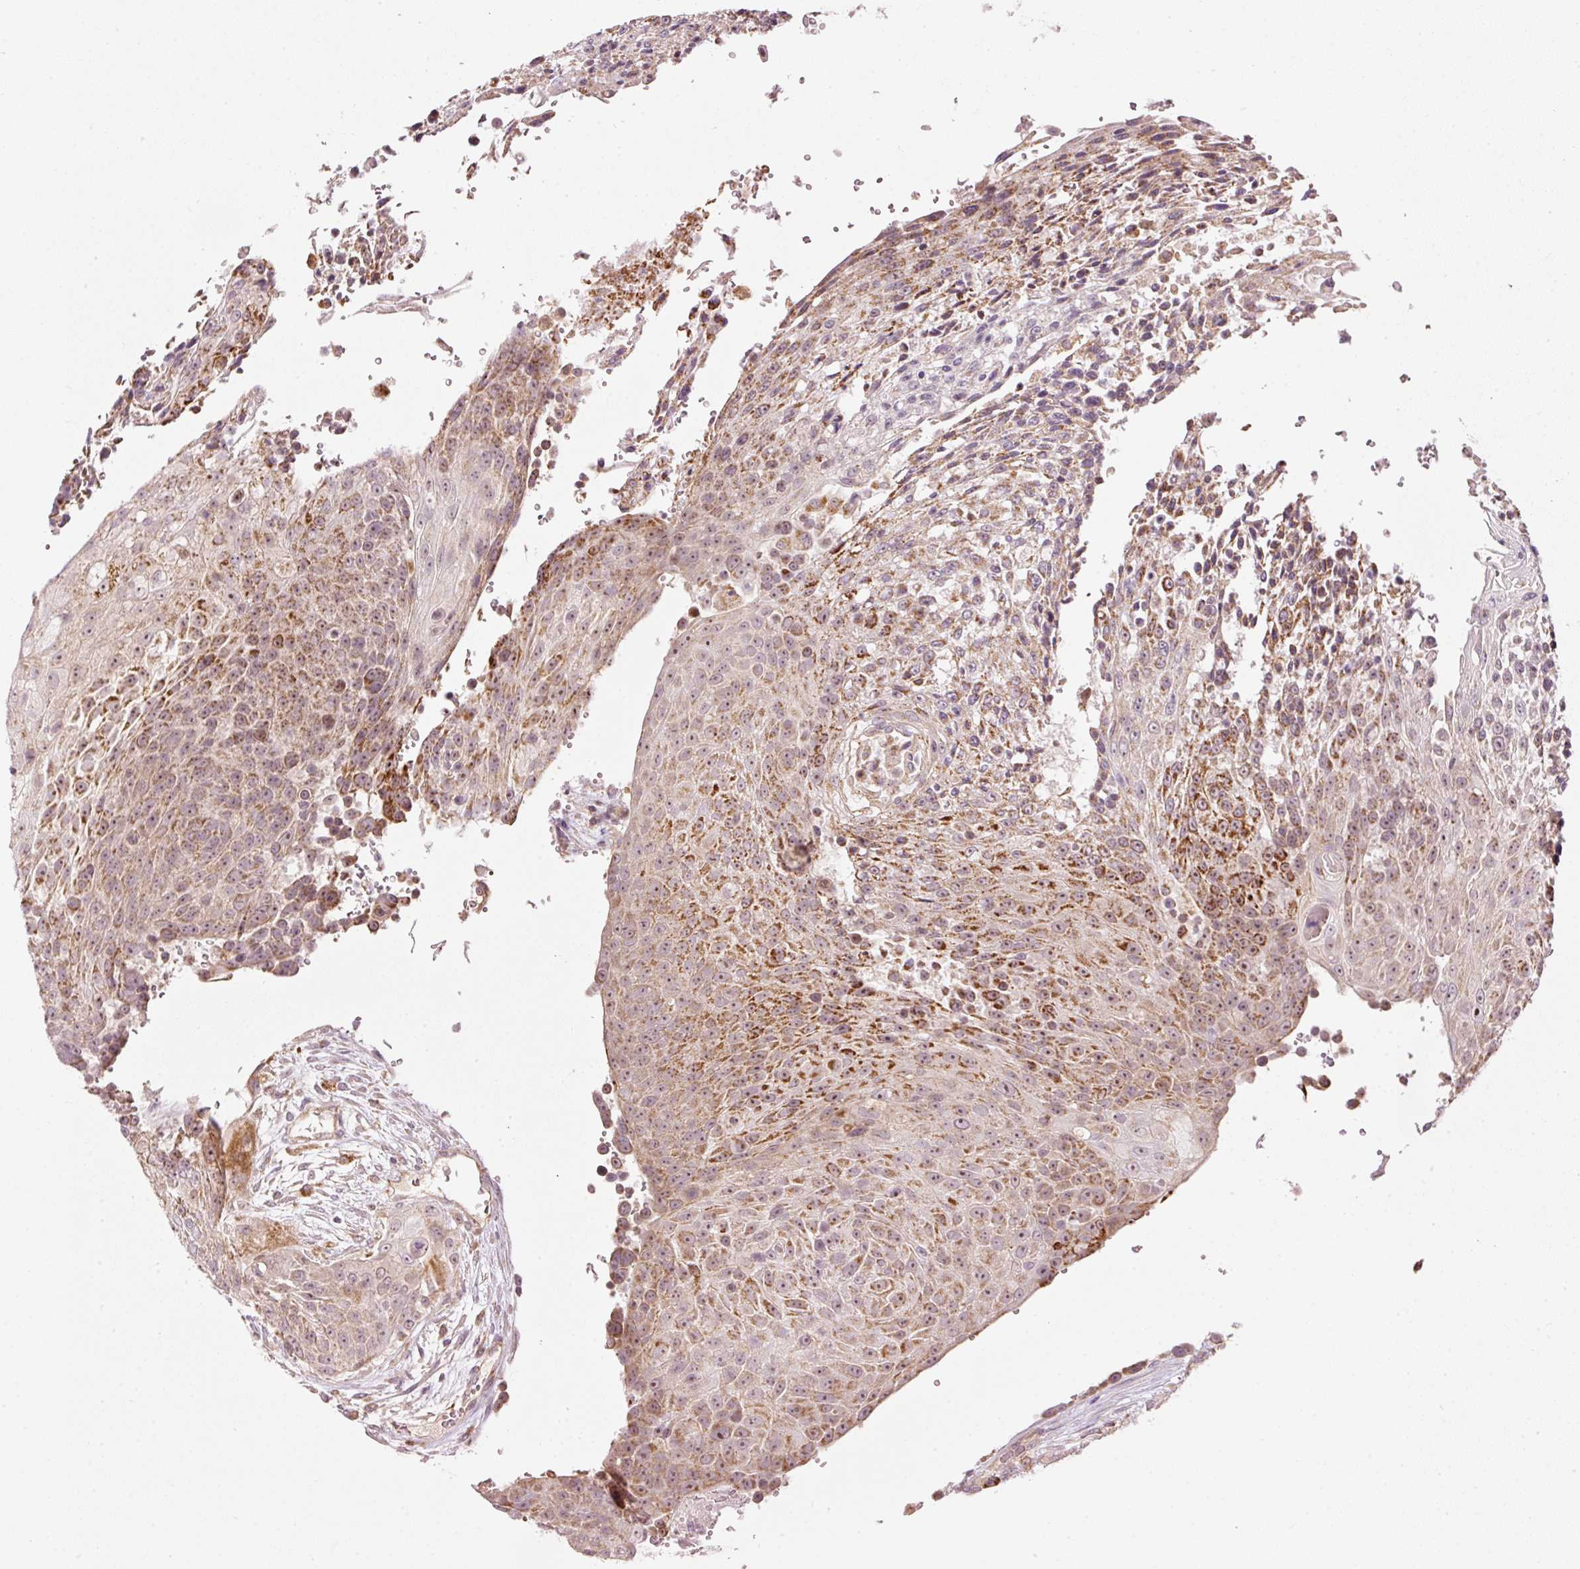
{"staining": {"intensity": "strong", "quantity": "25%-75%", "location": "cytoplasmic/membranous"}, "tissue": "urothelial cancer", "cell_type": "Tumor cells", "image_type": "cancer", "snomed": [{"axis": "morphology", "description": "Urothelial carcinoma, High grade"}, {"axis": "topography", "description": "Urinary bladder"}], "caption": "Brown immunohistochemical staining in urothelial cancer shows strong cytoplasmic/membranous positivity in about 25%-75% of tumor cells.", "gene": "CDC20B", "patient": {"sex": "female", "age": 63}}